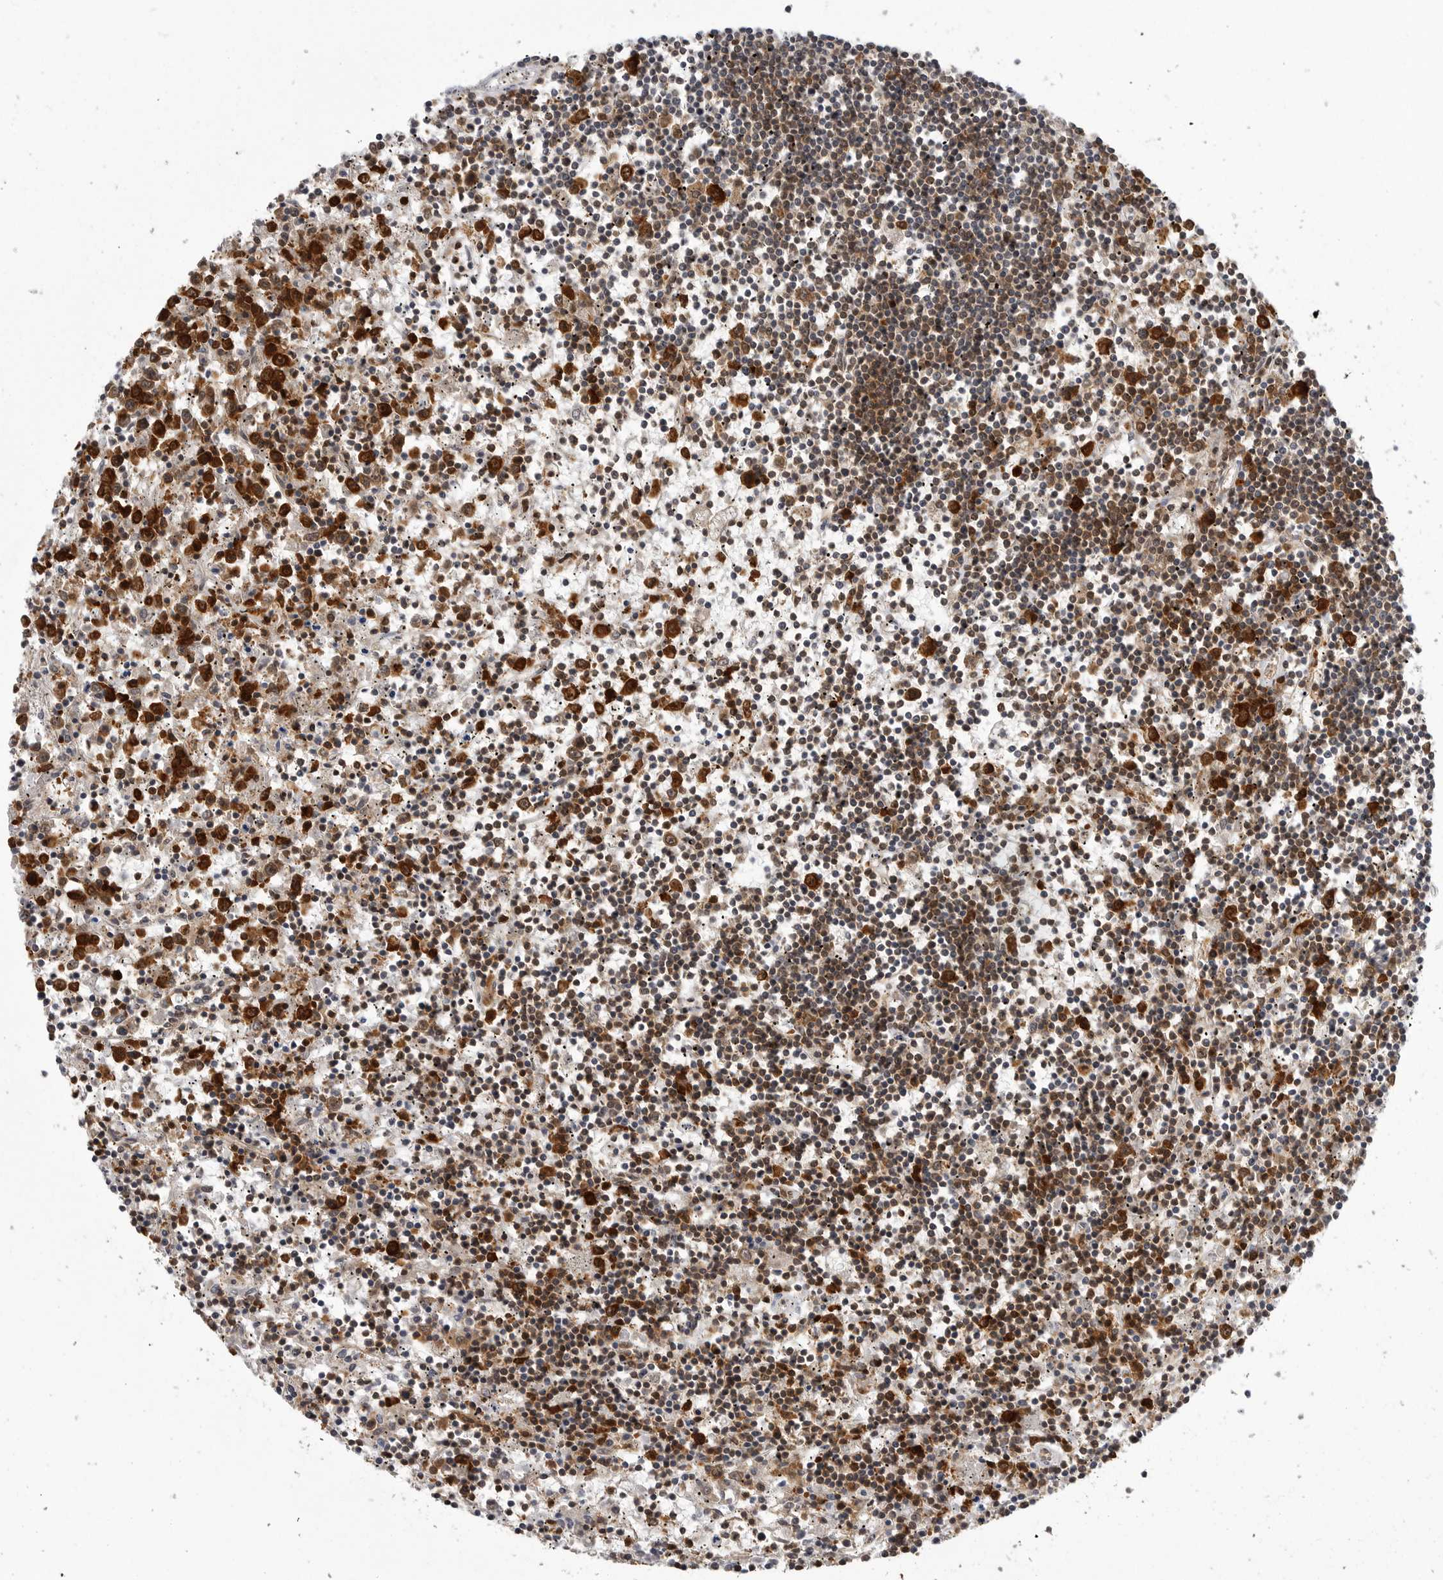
{"staining": {"intensity": "moderate", "quantity": ">75%", "location": "cytoplasmic/membranous"}, "tissue": "lymphoma", "cell_type": "Tumor cells", "image_type": "cancer", "snomed": [{"axis": "morphology", "description": "Malignant lymphoma, non-Hodgkin's type, Low grade"}, {"axis": "topography", "description": "Spleen"}], "caption": "Brown immunohistochemical staining in human malignant lymphoma, non-Hodgkin's type (low-grade) displays moderate cytoplasmic/membranous expression in approximately >75% of tumor cells.", "gene": "CACYBP", "patient": {"sex": "male", "age": 76}}